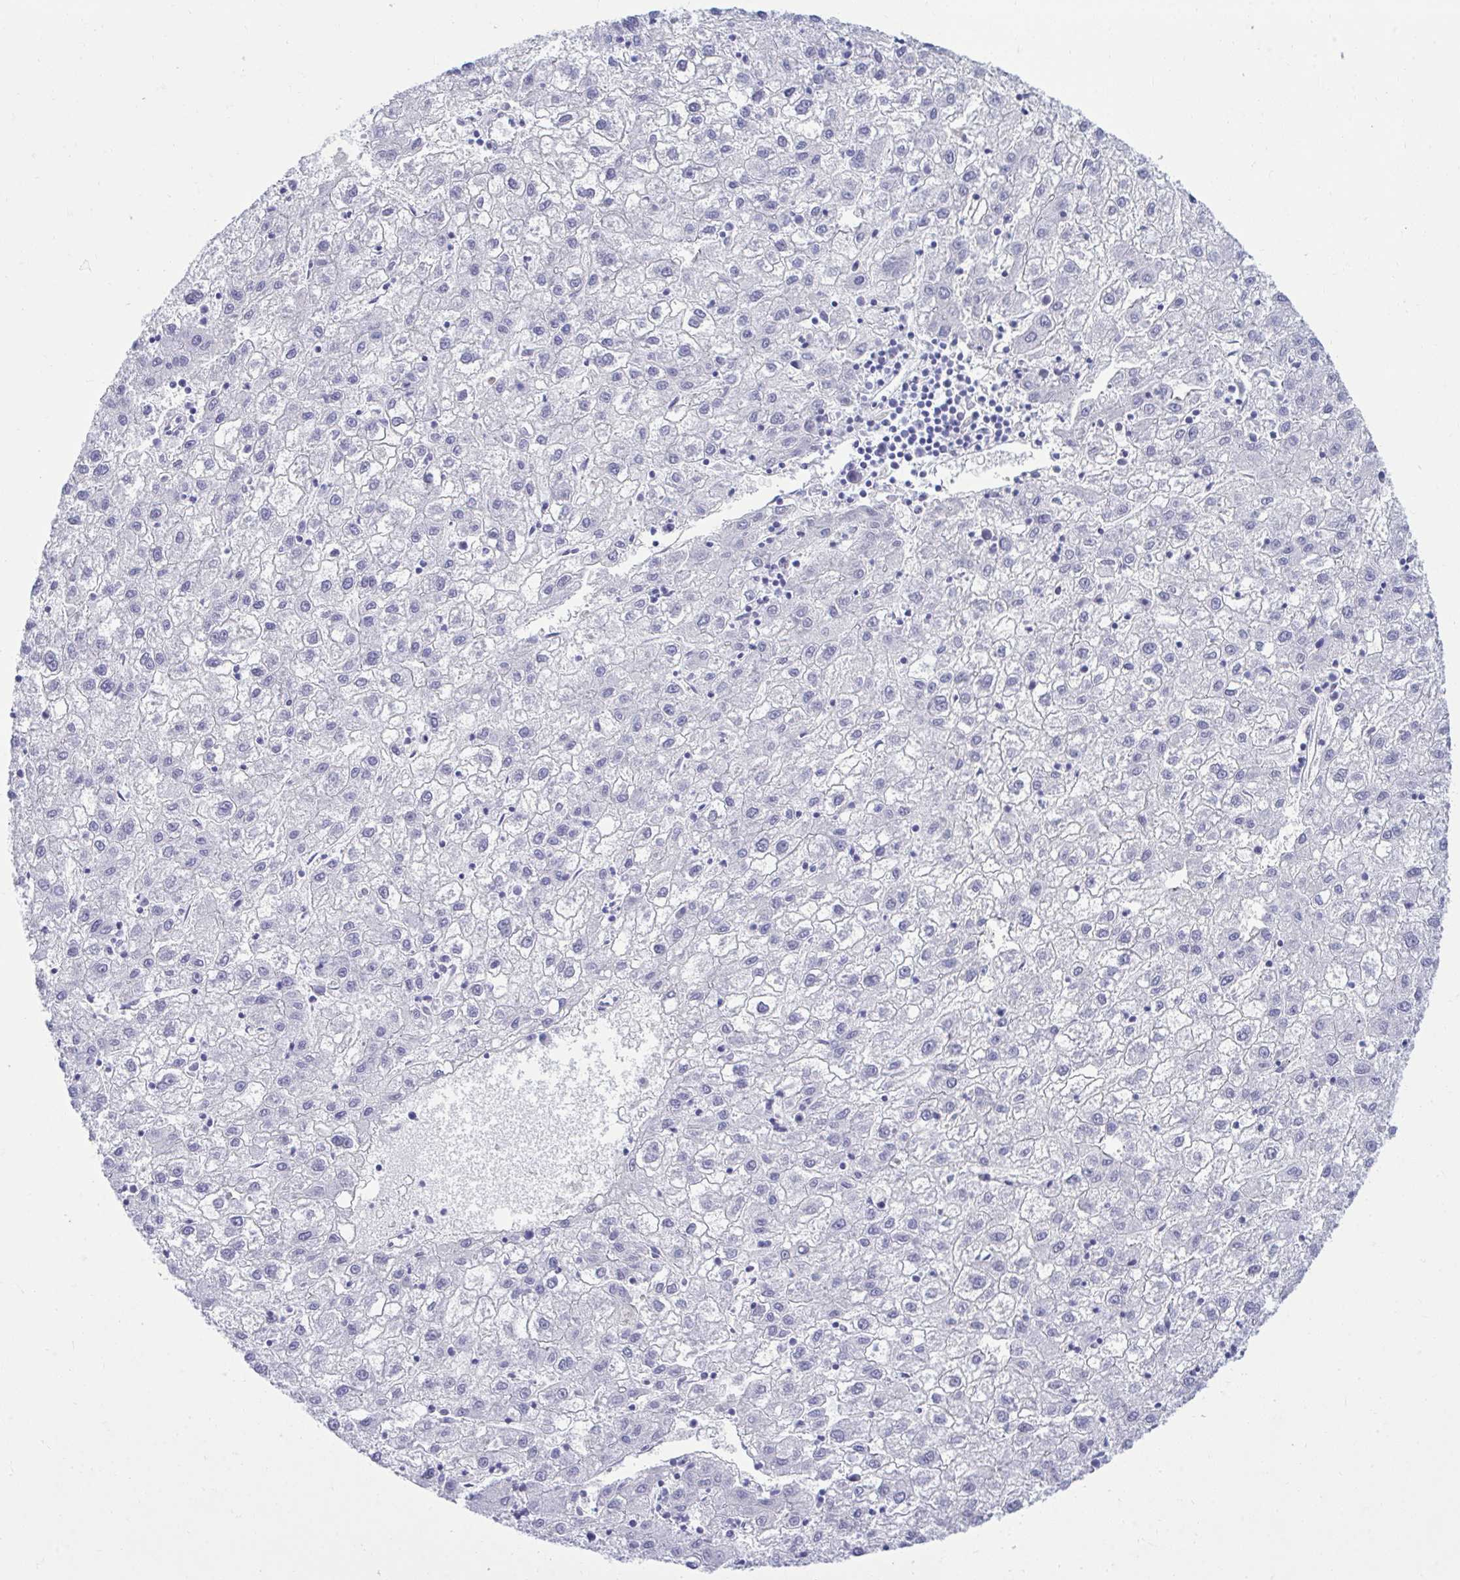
{"staining": {"intensity": "negative", "quantity": "none", "location": "none"}, "tissue": "liver cancer", "cell_type": "Tumor cells", "image_type": "cancer", "snomed": [{"axis": "morphology", "description": "Carcinoma, Hepatocellular, NOS"}, {"axis": "topography", "description": "Liver"}], "caption": "This photomicrograph is of hepatocellular carcinoma (liver) stained with IHC to label a protein in brown with the nuclei are counter-stained blue. There is no staining in tumor cells. (DAB immunohistochemistry with hematoxylin counter stain).", "gene": "MED9", "patient": {"sex": "male", "age": 72}}